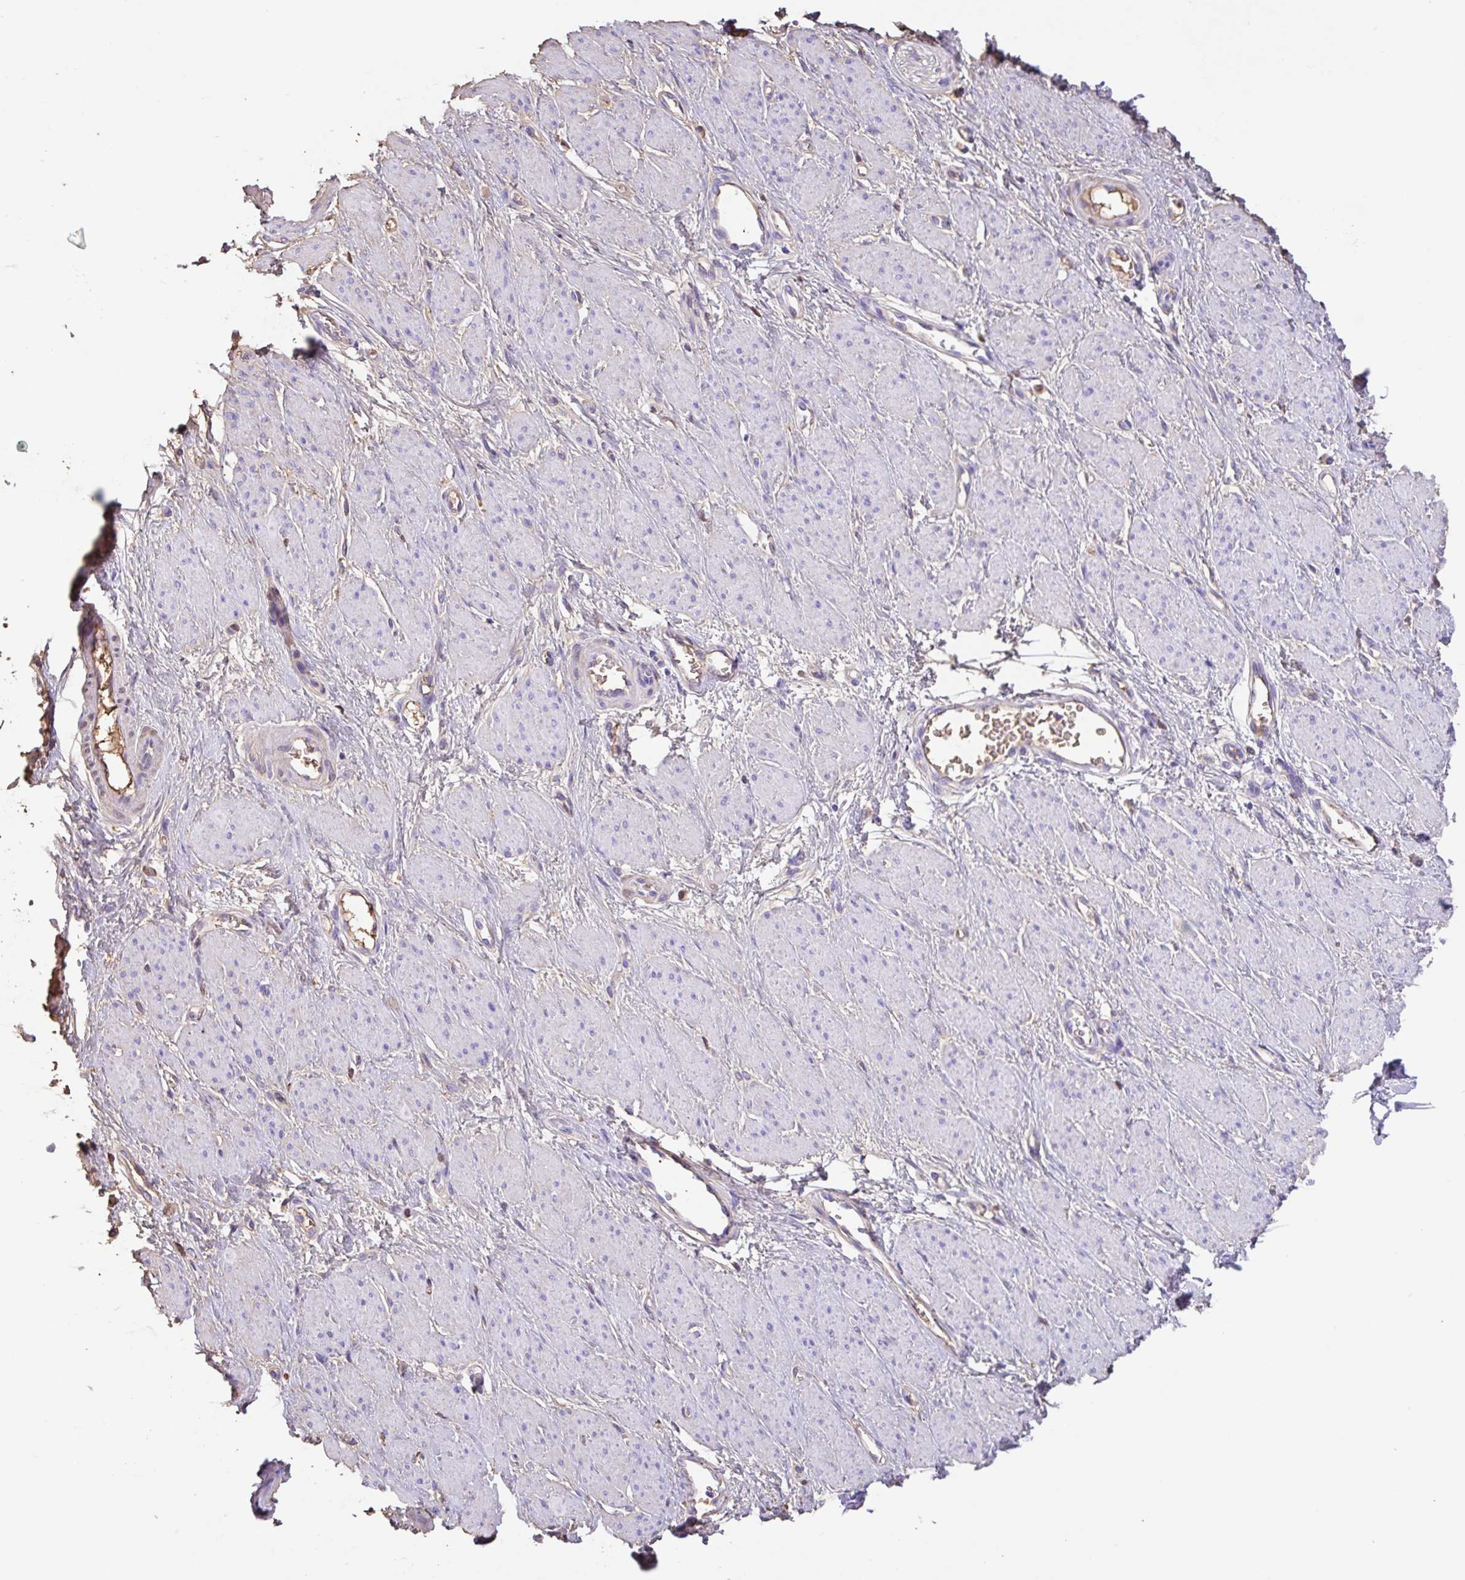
{"staining": {"intensity": "negative", "quantity": "none", "location": "none"}, "tissue": "smooth muscle", "cell_type": "Smooth muscle cells", "image_type": "normal", "snomed": [{"axis": "morphology", "description": "Normal tissue, NOS"}, {"axis": "topography", "description": "Smooth muscle"}, {"axis": "topography", "description": "Uterus"}], "caption": "Protein analysis of benign smooth muscle displays no significant expression in smooth muscle cells. (Immunohistochemistry (ihc), brightfield microscopy, high magnification).", "gene": "HOXC12", "patient": {"sex": "female", "age": 39}}